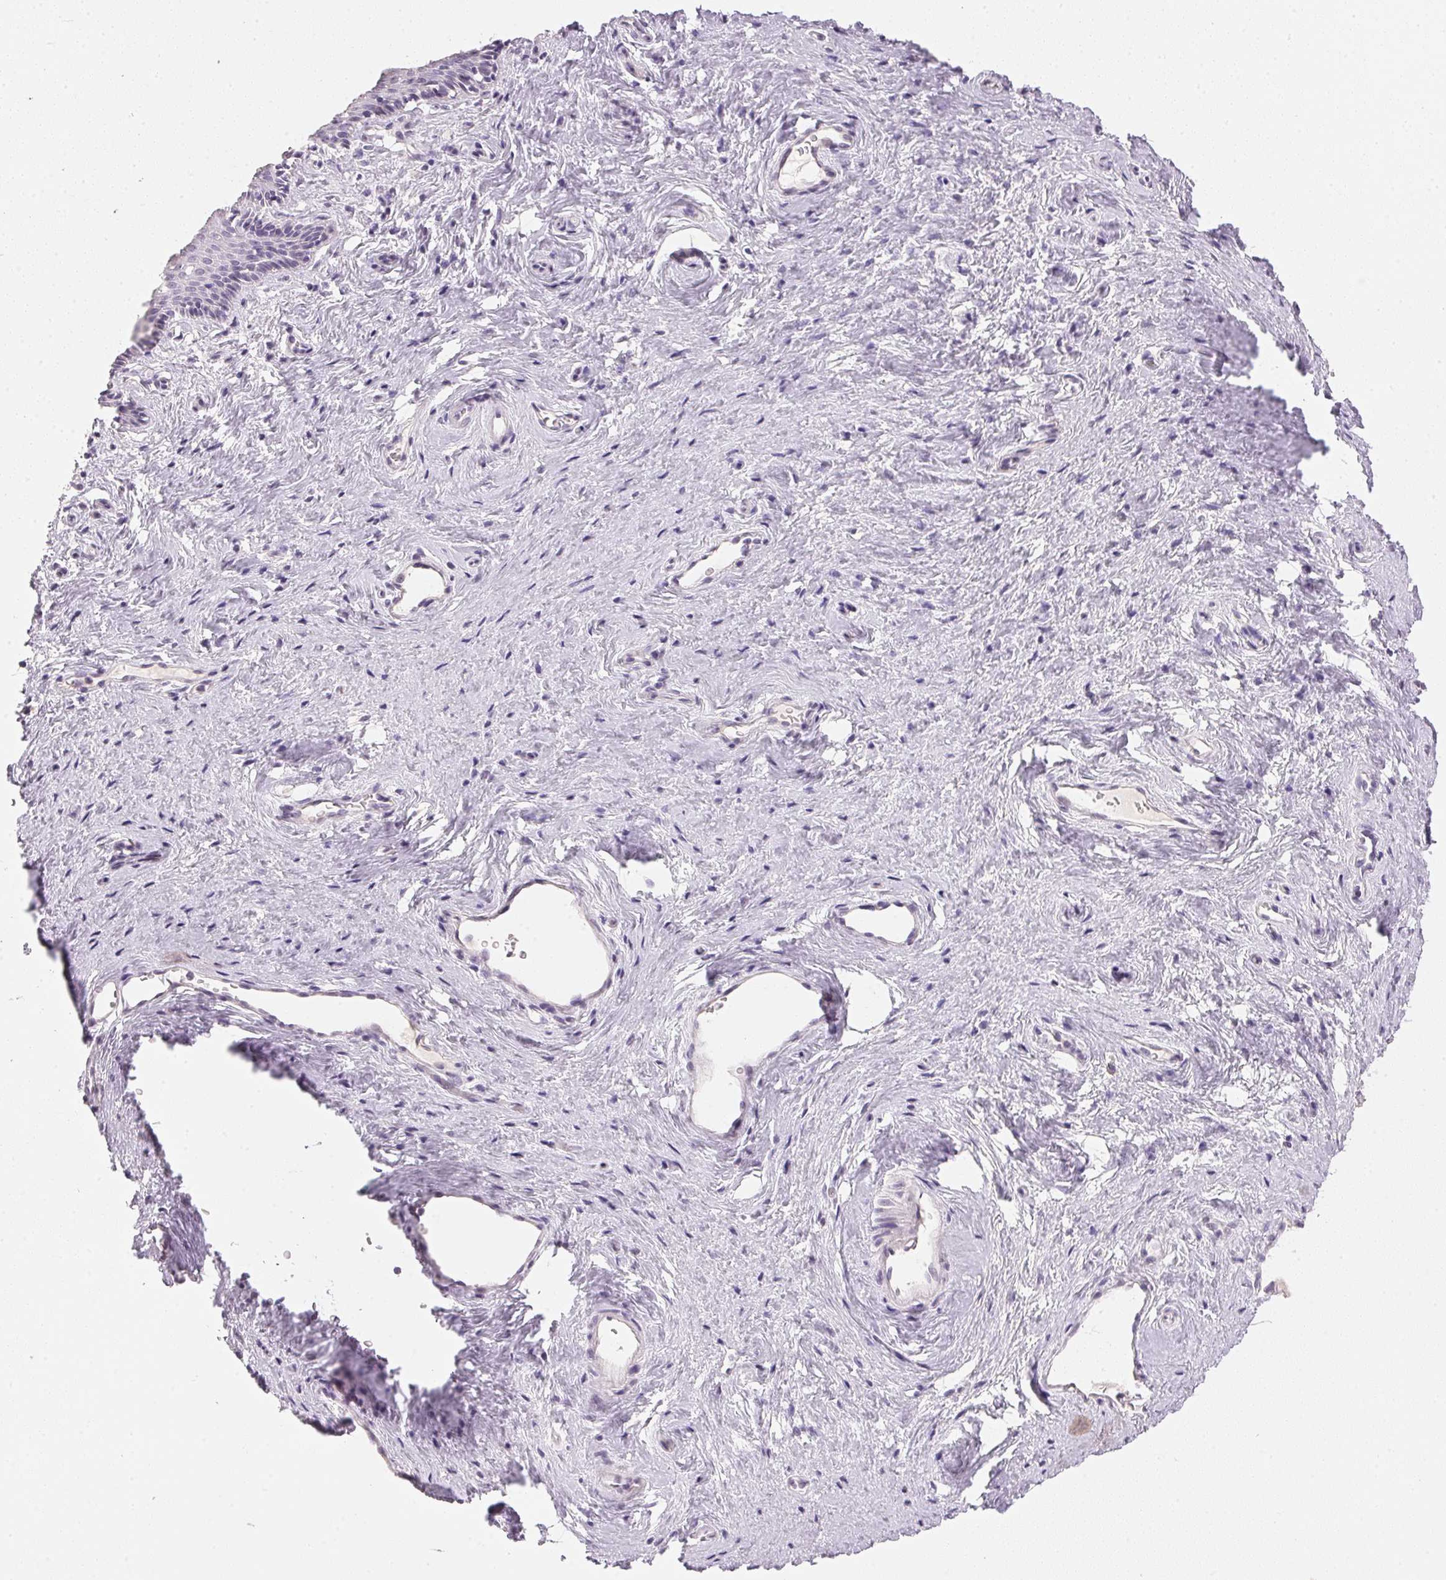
{"staining": {"intensity": "negative", "quantity": "none", "location": "none"}, "tissue": "vagina", "cell_type": "Squamous epithelial cells", "image_type": "normal", "snomed": [{"axis": "morphology", "description": "Normal tissue, NOS"}, {"axis": "topography", "description": "Vagina"}], "caption": "Human vagina stained for a protein using immunohistochemistry displays no expression in squamous epithelial cells.", "gene": "IGFBP1", "patient": {"sex": "female", "age": 45}}